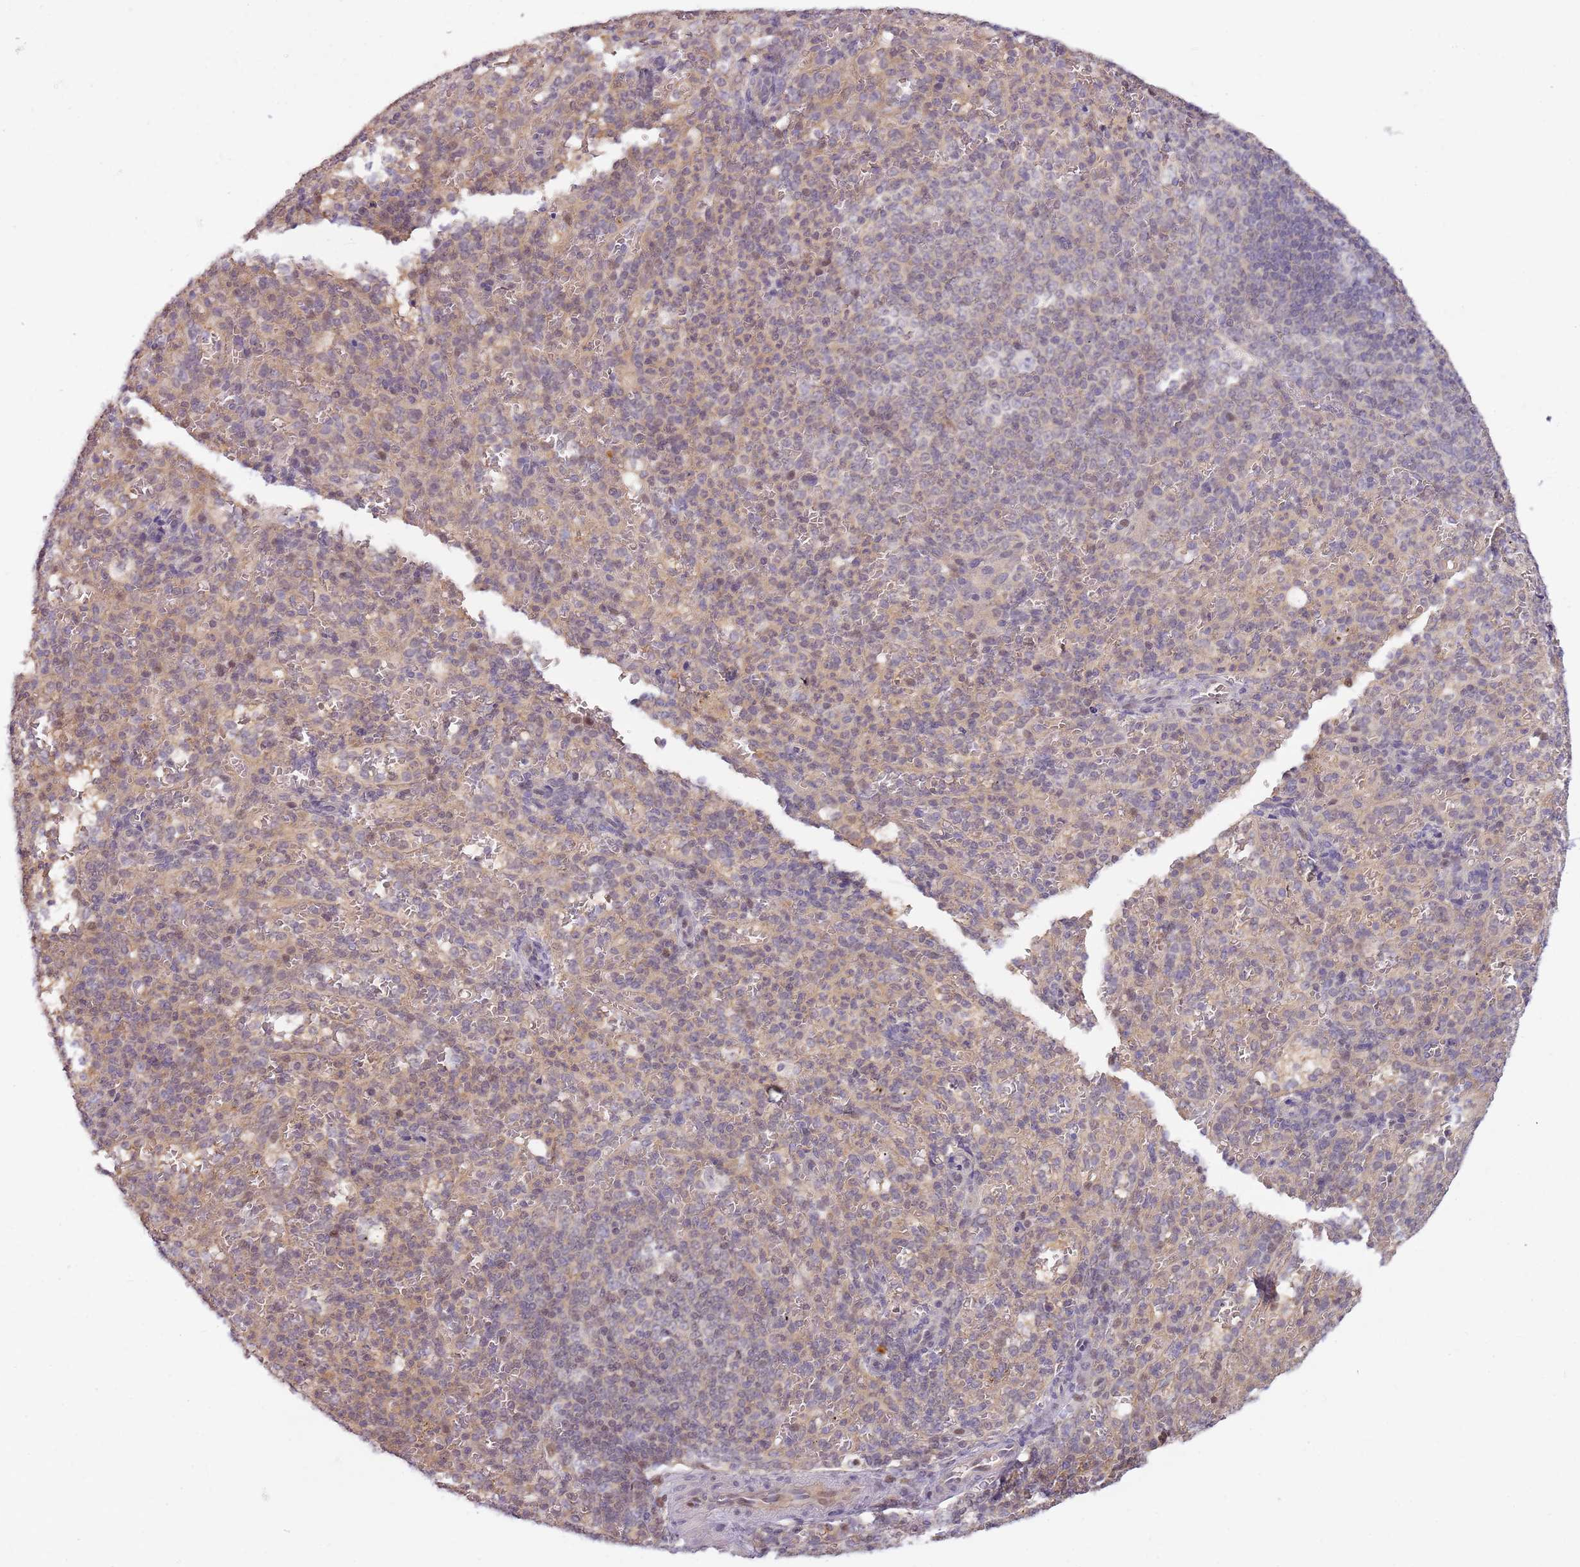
{"staining": {"intensity": "weak", "quantity": "25%-75%", "location": "cytoplasmic/membranous,nuclear"}, "tissue": "spleen", "cell_type": "Cells in red pulp", "image_type": "normal", "snomed": [{"axis": "morphology", "description": "Normal tissue, NOS"}, {"axis": "topography", "description": "Spleen"}], "caption": "IHC of benign human spleen shows low levels of weak cytoplasmic/membranous,nuclear expression in approximately 25%-75% of cells in red pulp.", "gene": "GSTO2", "patient": {"sex": "female", "age": 21}}